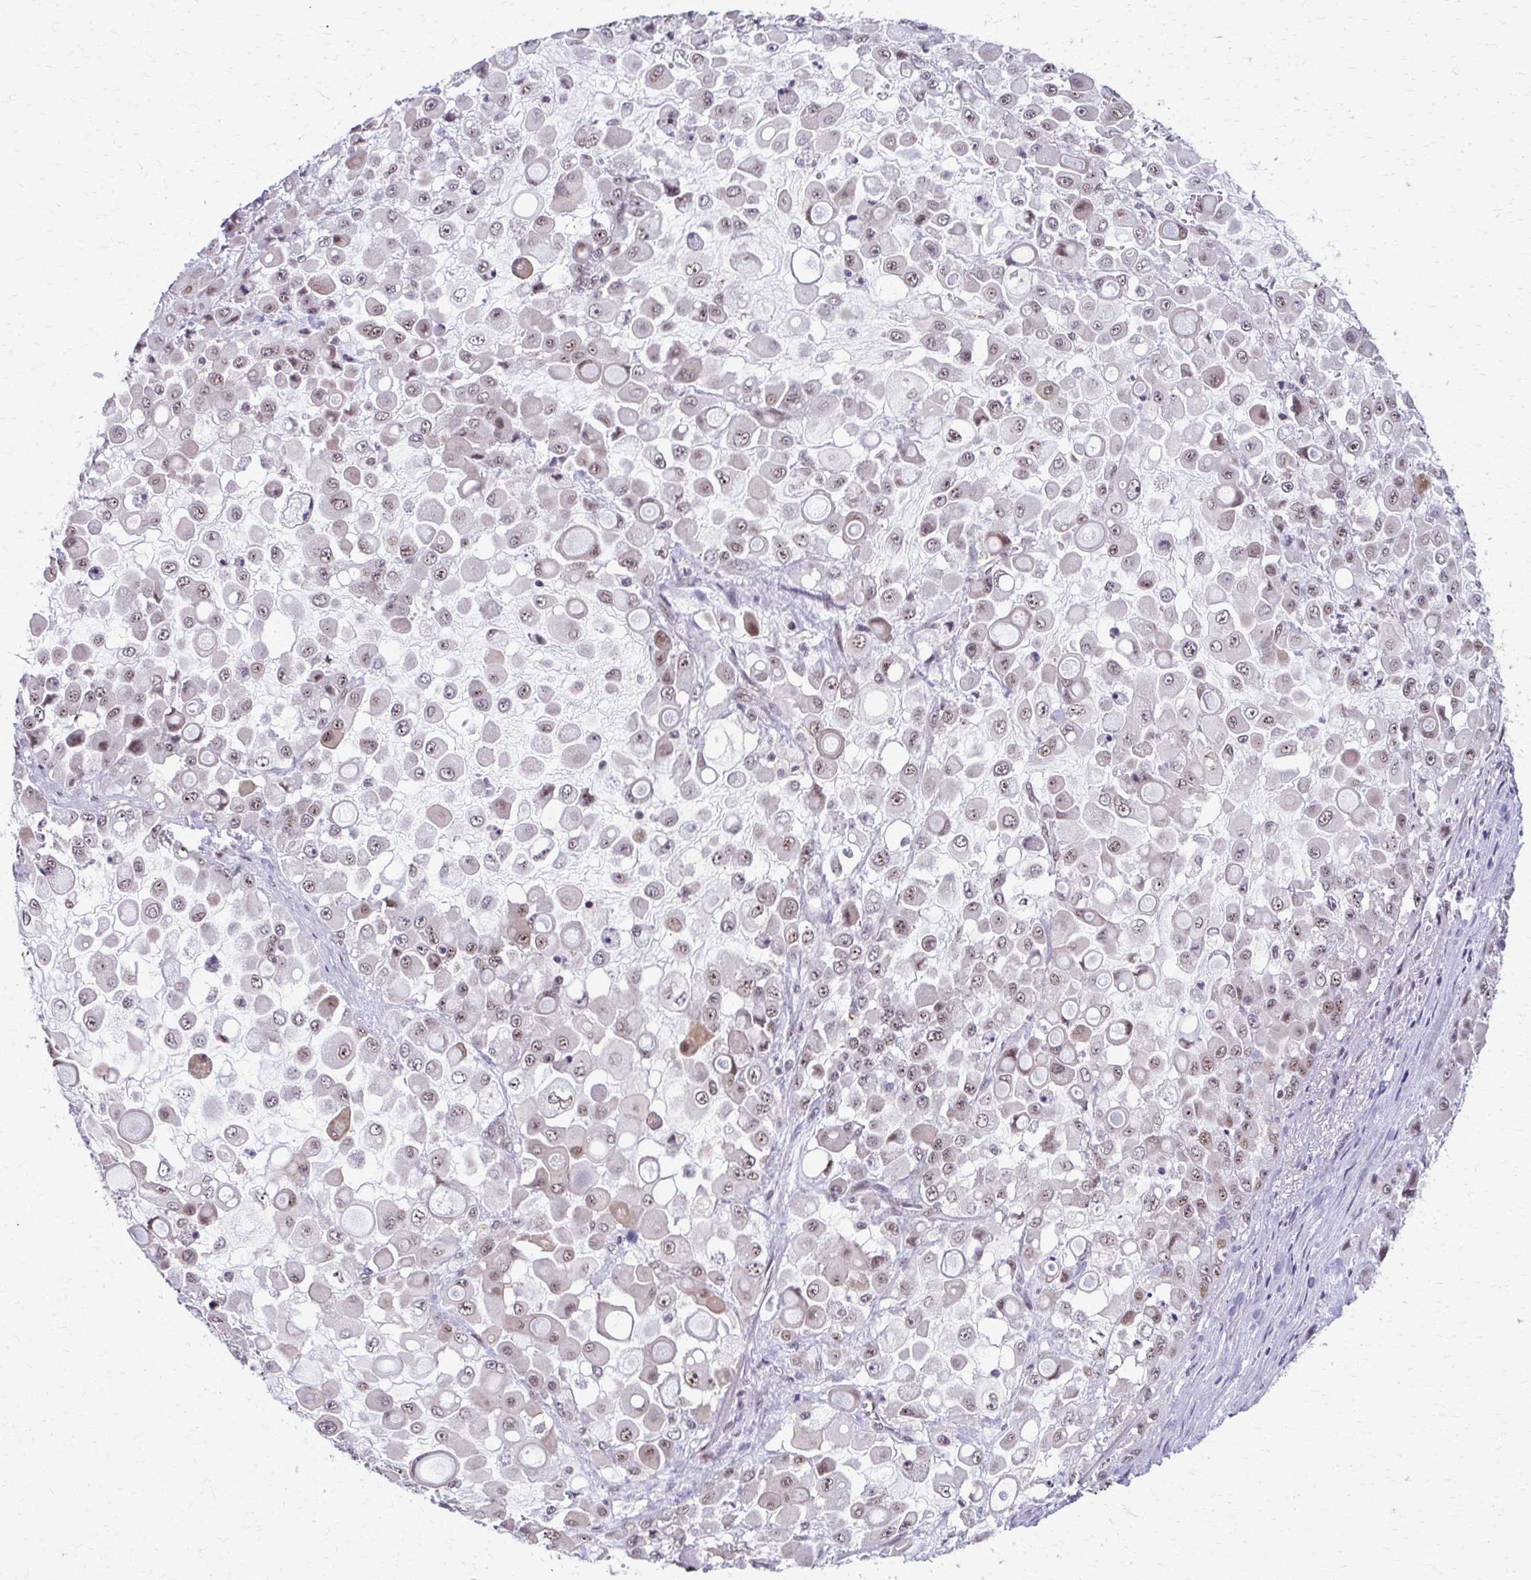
{"staining": {"intensity": "weak", "quantity": ">75%", "location": "nuclear"}, "tissue": "stomach cancer", "cell_type": "Tumor cells", "image_type": "cancer", "snomed": [{"axis": "morphology", "description": "Adenocarcinoma, NOS"}, {"axis": "topography", "description": "Stomach"}], "caption": "A high-resolution histopathology image shows immunohistochemistry (IHC) staining of stomach cancer (adenocarcinoma), which exhibits weak nuclear staining in approximately >75% of tumor cells.", "gene": "SETBP1", "patient": {"sex": "female", "age": 76}}